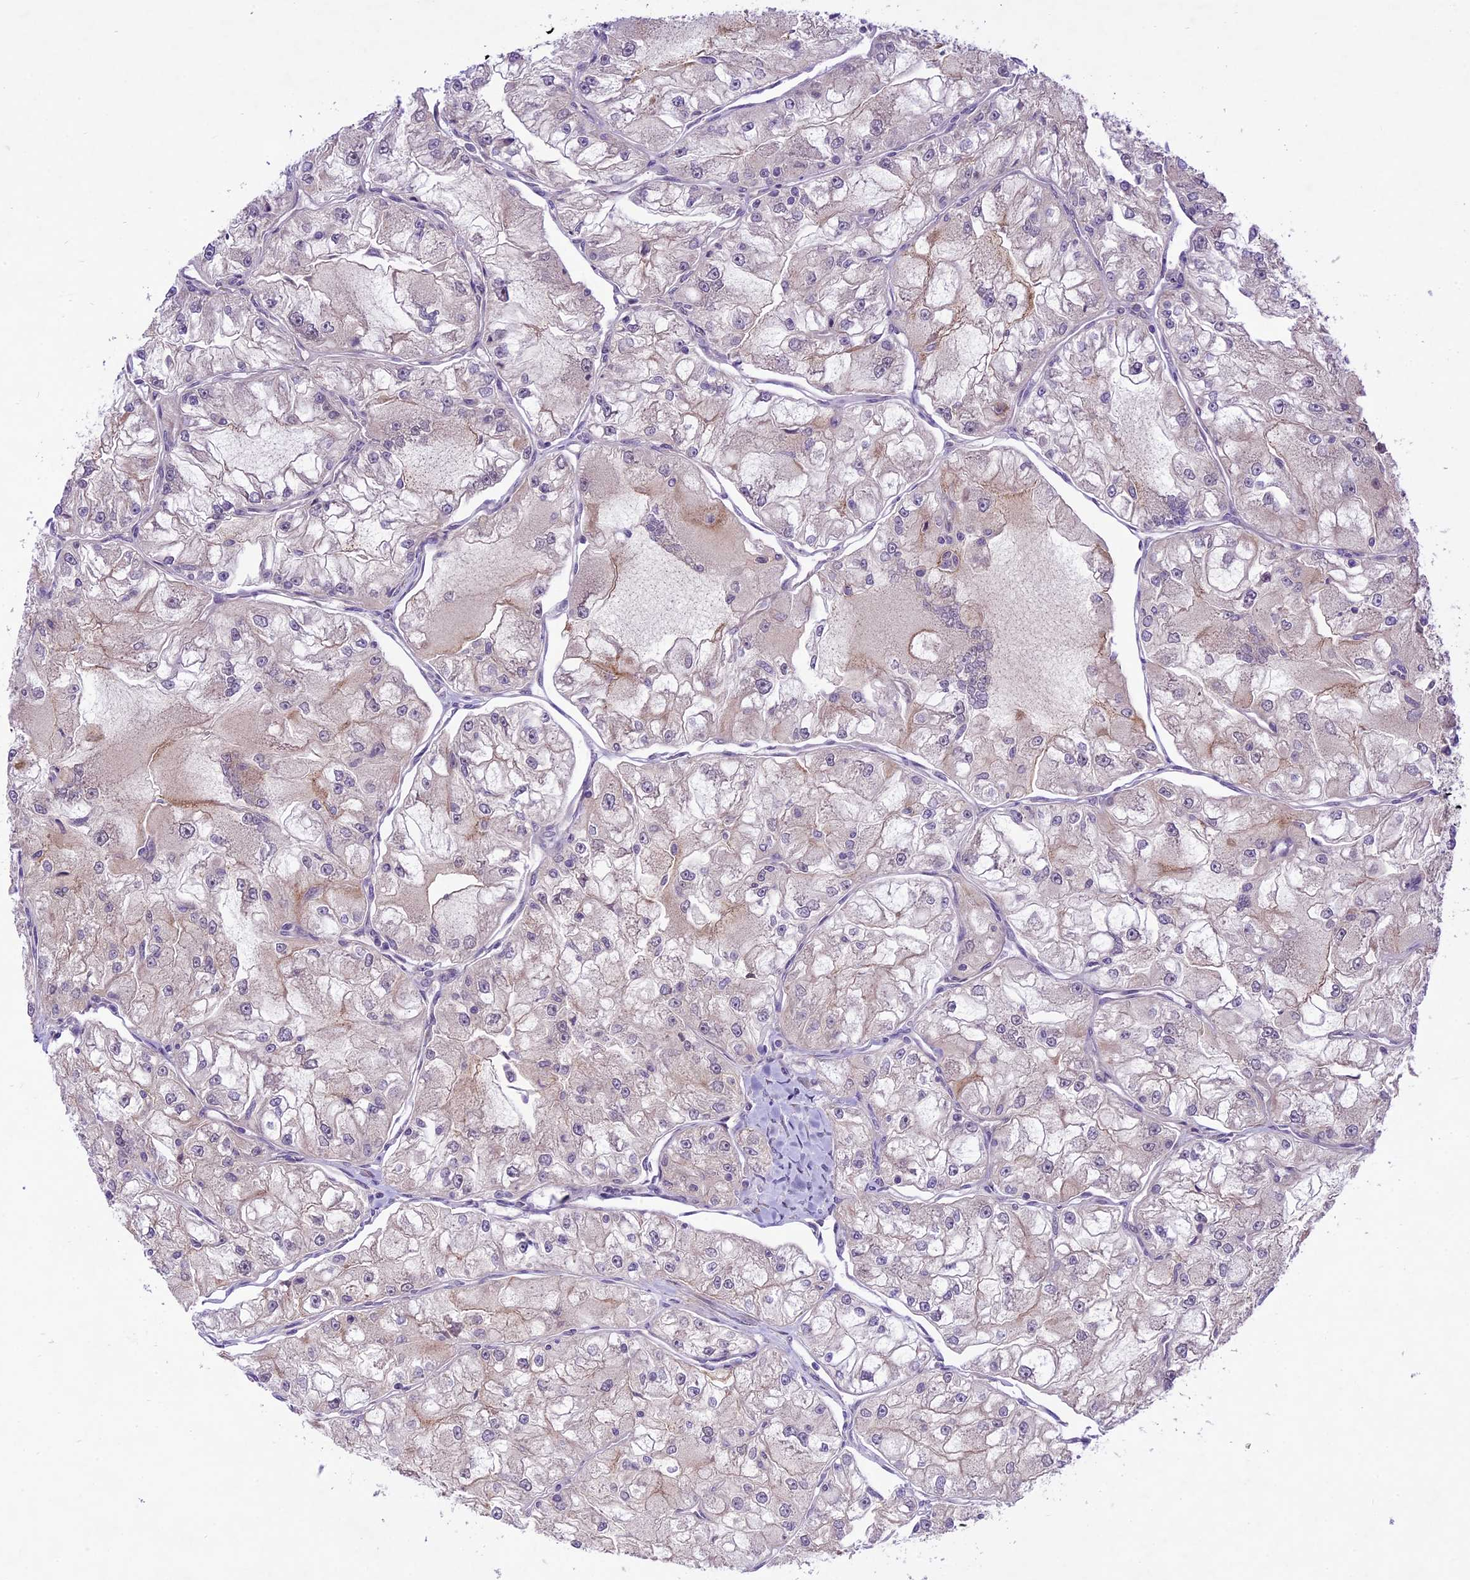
{"staining": {"intensity": "weak", "quantity": "<25%", "location": "cytoplasmic/membranous"}, "tissue": "renal cancer", "cell_type": "Tumor cells", "image_type": "cancer", "snomed": [{"axis": "morphology", "description": "Adenocarcinoma, NOS"}, {"axis": "topography", "description": "Kidney"}], "caption": "There is no significant positivity in tumor cells of renal adenocarcinoma. (DAB (3,3'-diaminobenzidine) IHC visualized using brightfield microscopy, high magnification).", "gene": "SPRED1", "patient": {"sex": "female", "age": 72}}